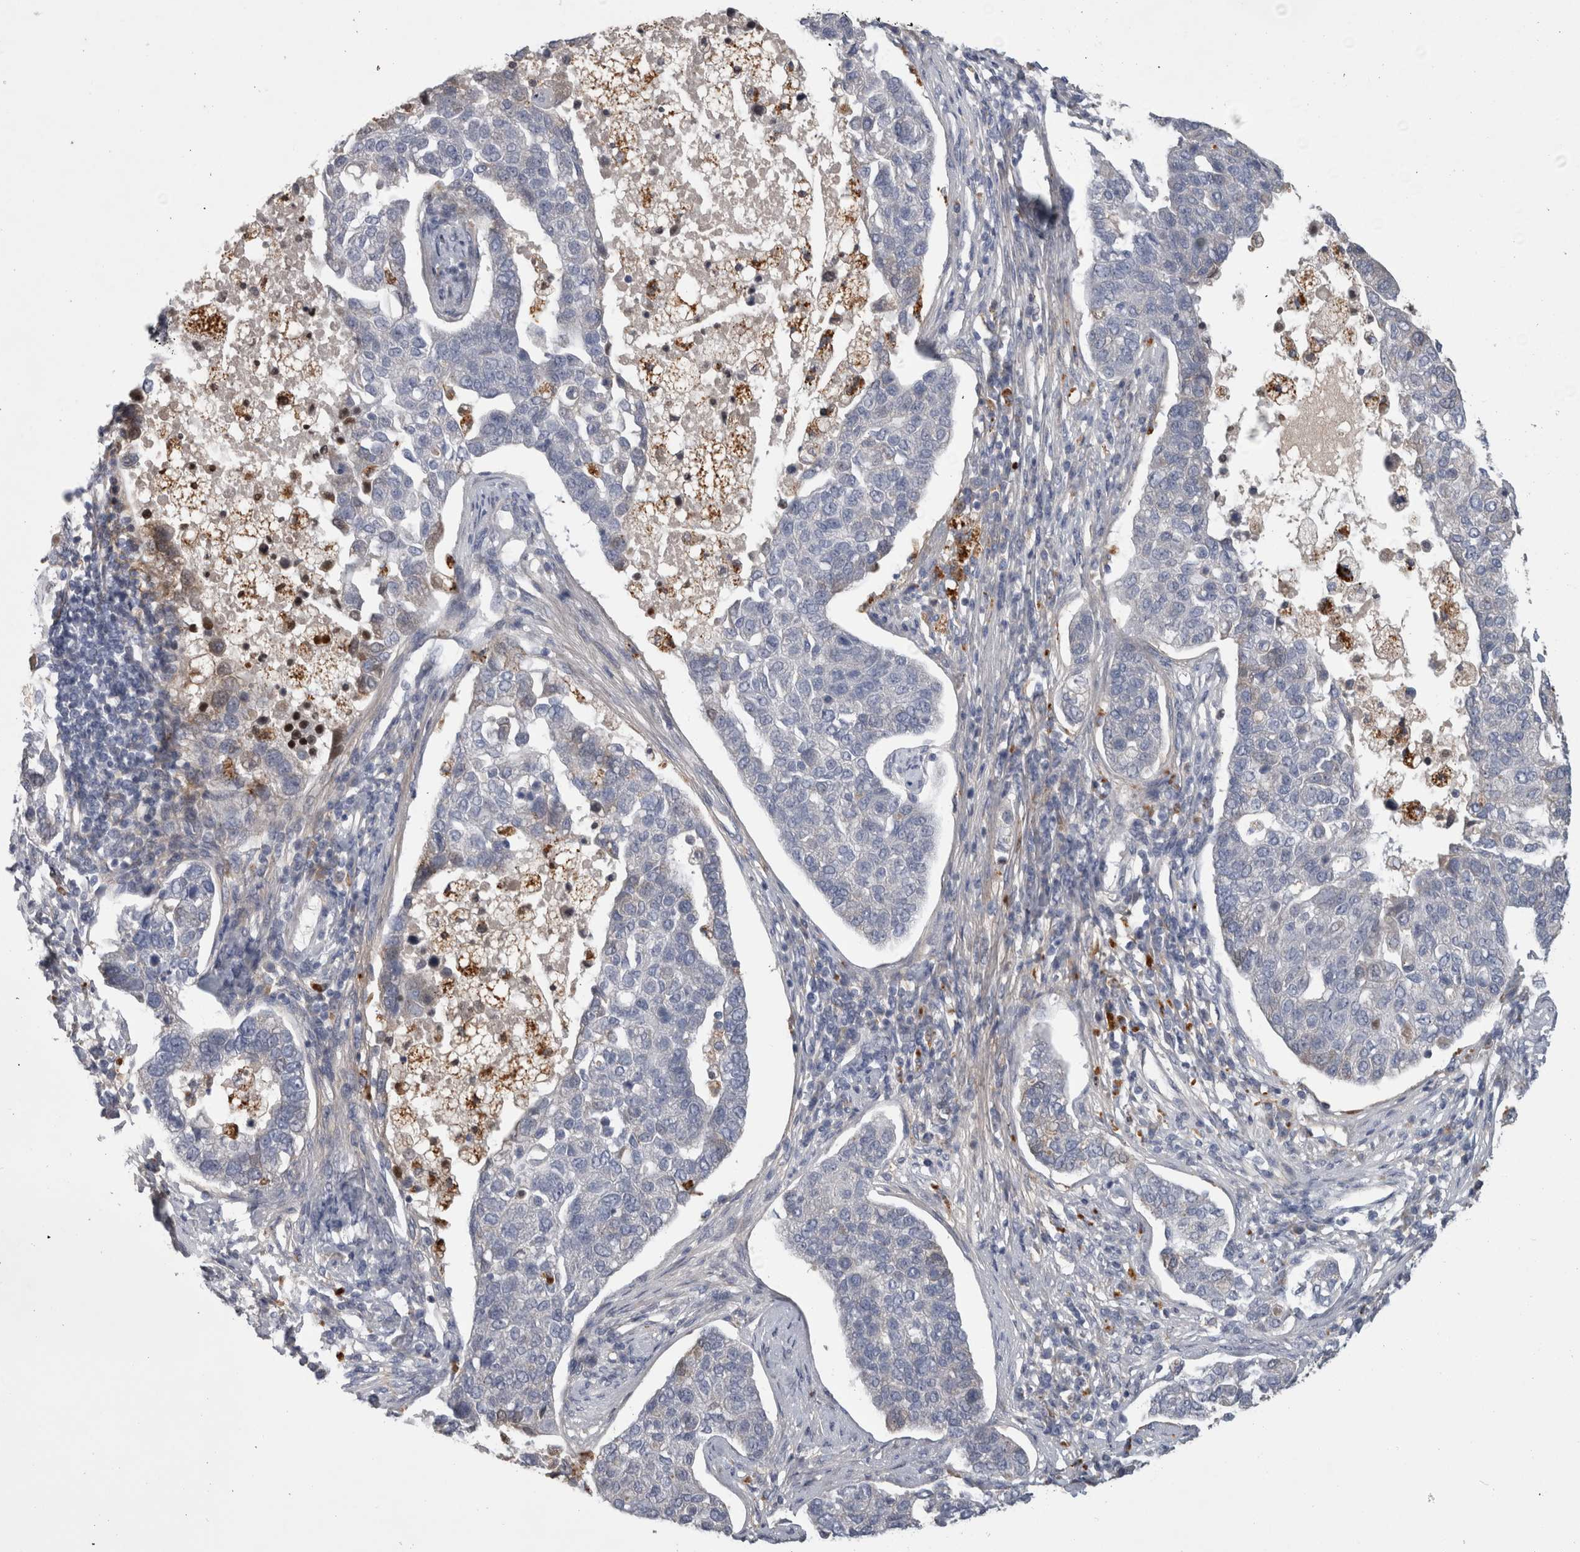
{"staining": {"intensity": "negative", "quantity": "none", "location": "none"}, "tissue": "pancreatic cancer", "cell_type": "Tumor cells", "image_type": "cancer", "snomed": [{"axis": "morphology", "description": "Adenocarcinoma, NOS"}, {"axis": "topography", "description": "Pancreas"}], "caption": "A high-resolution histopathology image shows immunohistochemistry staining of pancreatic adenocarcinoma, which reveals no significant positivity in tumor cells. (Stains: DAB (3,3'-diaminobenzidine) immunohistochemistry with hematoxylin counter stain, Microscopy: brightfield microscopy at high magnification).", "gene": "ATXN2", "patient": {"sex": "female", "age": 61}}